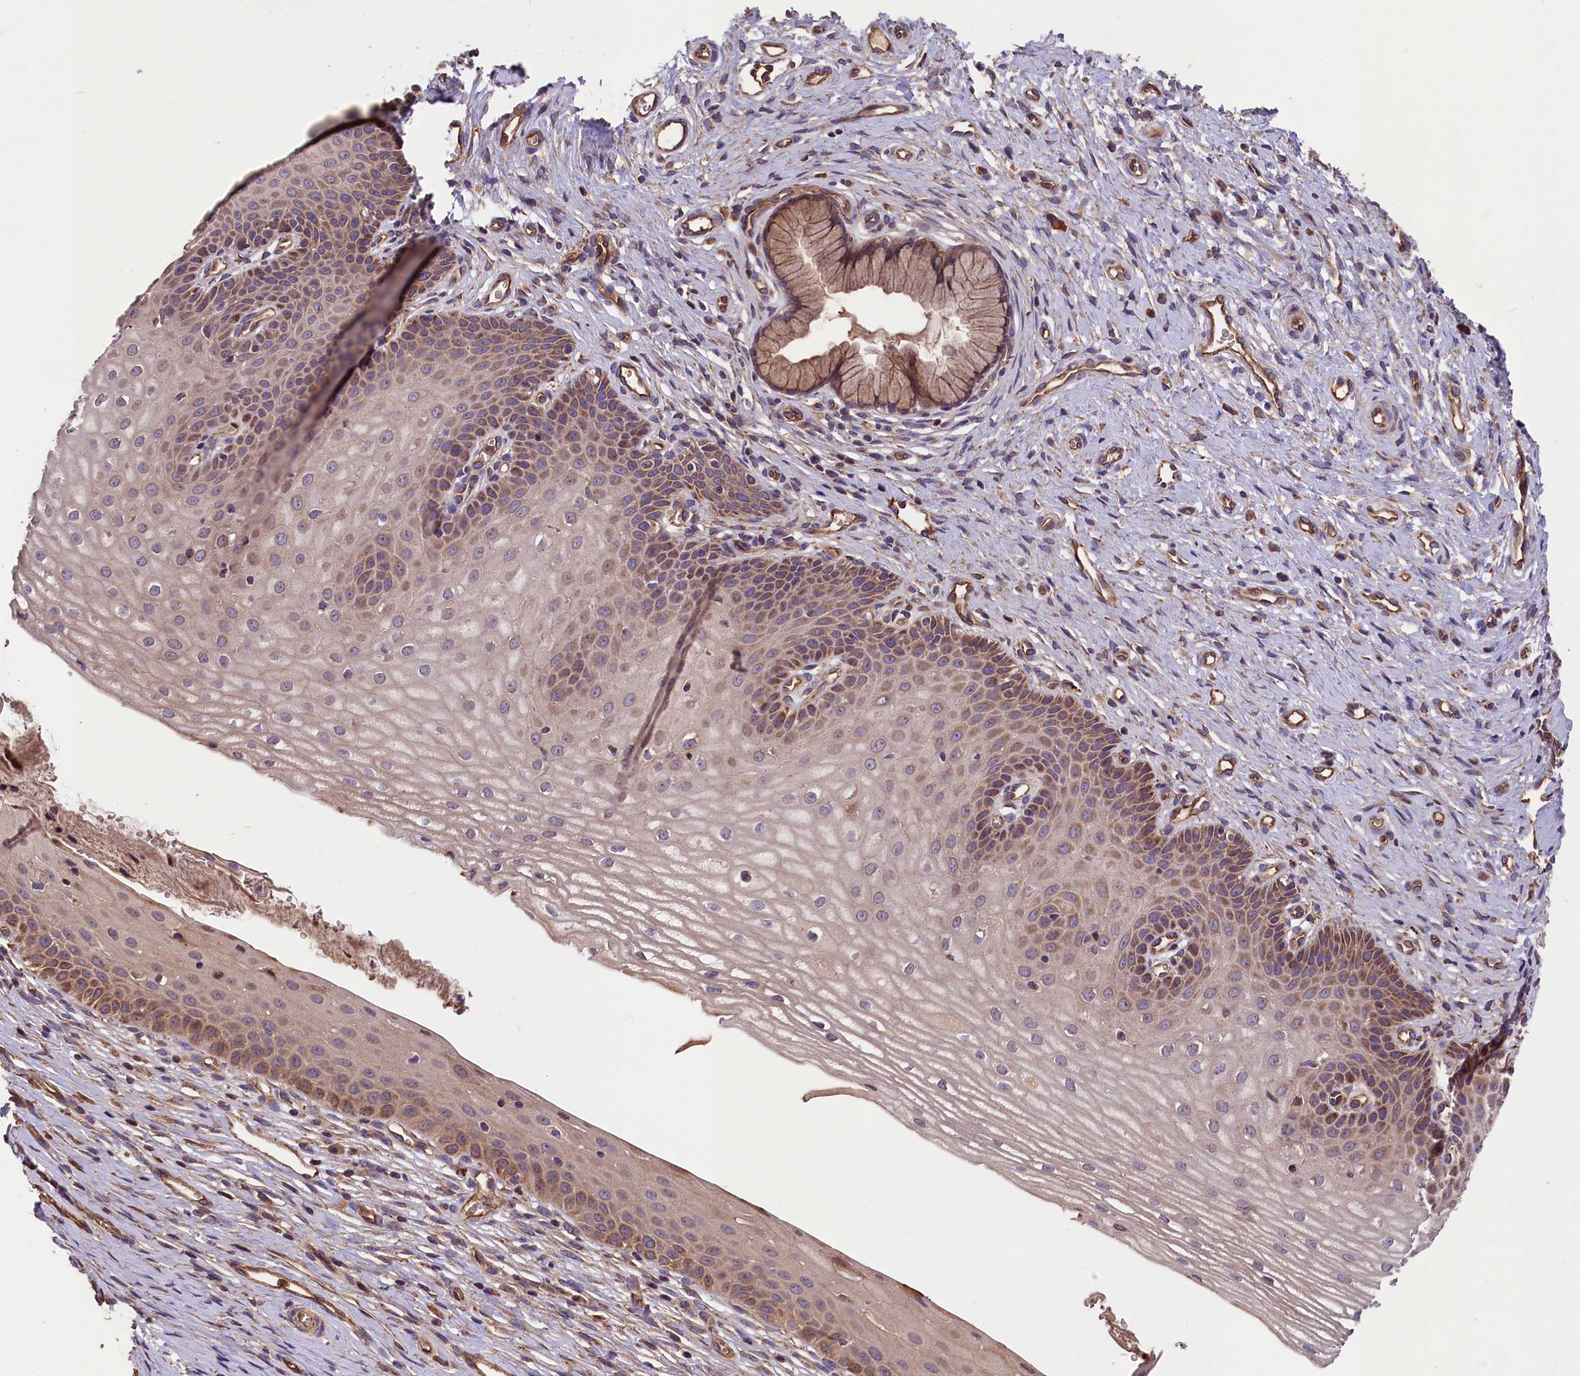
{"staining": {"intensity": "moderate", "quantity": ">75%", "location": "cytoplasmic/membranous"}, "tissue": "cervix", "cell_type": "Glandular cells", "image_type": "normal", "snomed": [{"axis": "morphology", "description": "Normal tissue, NOS"}, {"axis": "topography", "description": "Cervix"}], "caption": "Brown immunohistochemical staining in benign human cervix displays moderate cytoplasmic/membranous positivity in approximately >75% of glandular cells.", "gene": "ERMARD", "patient": {"sex": "female", "age": 36}}